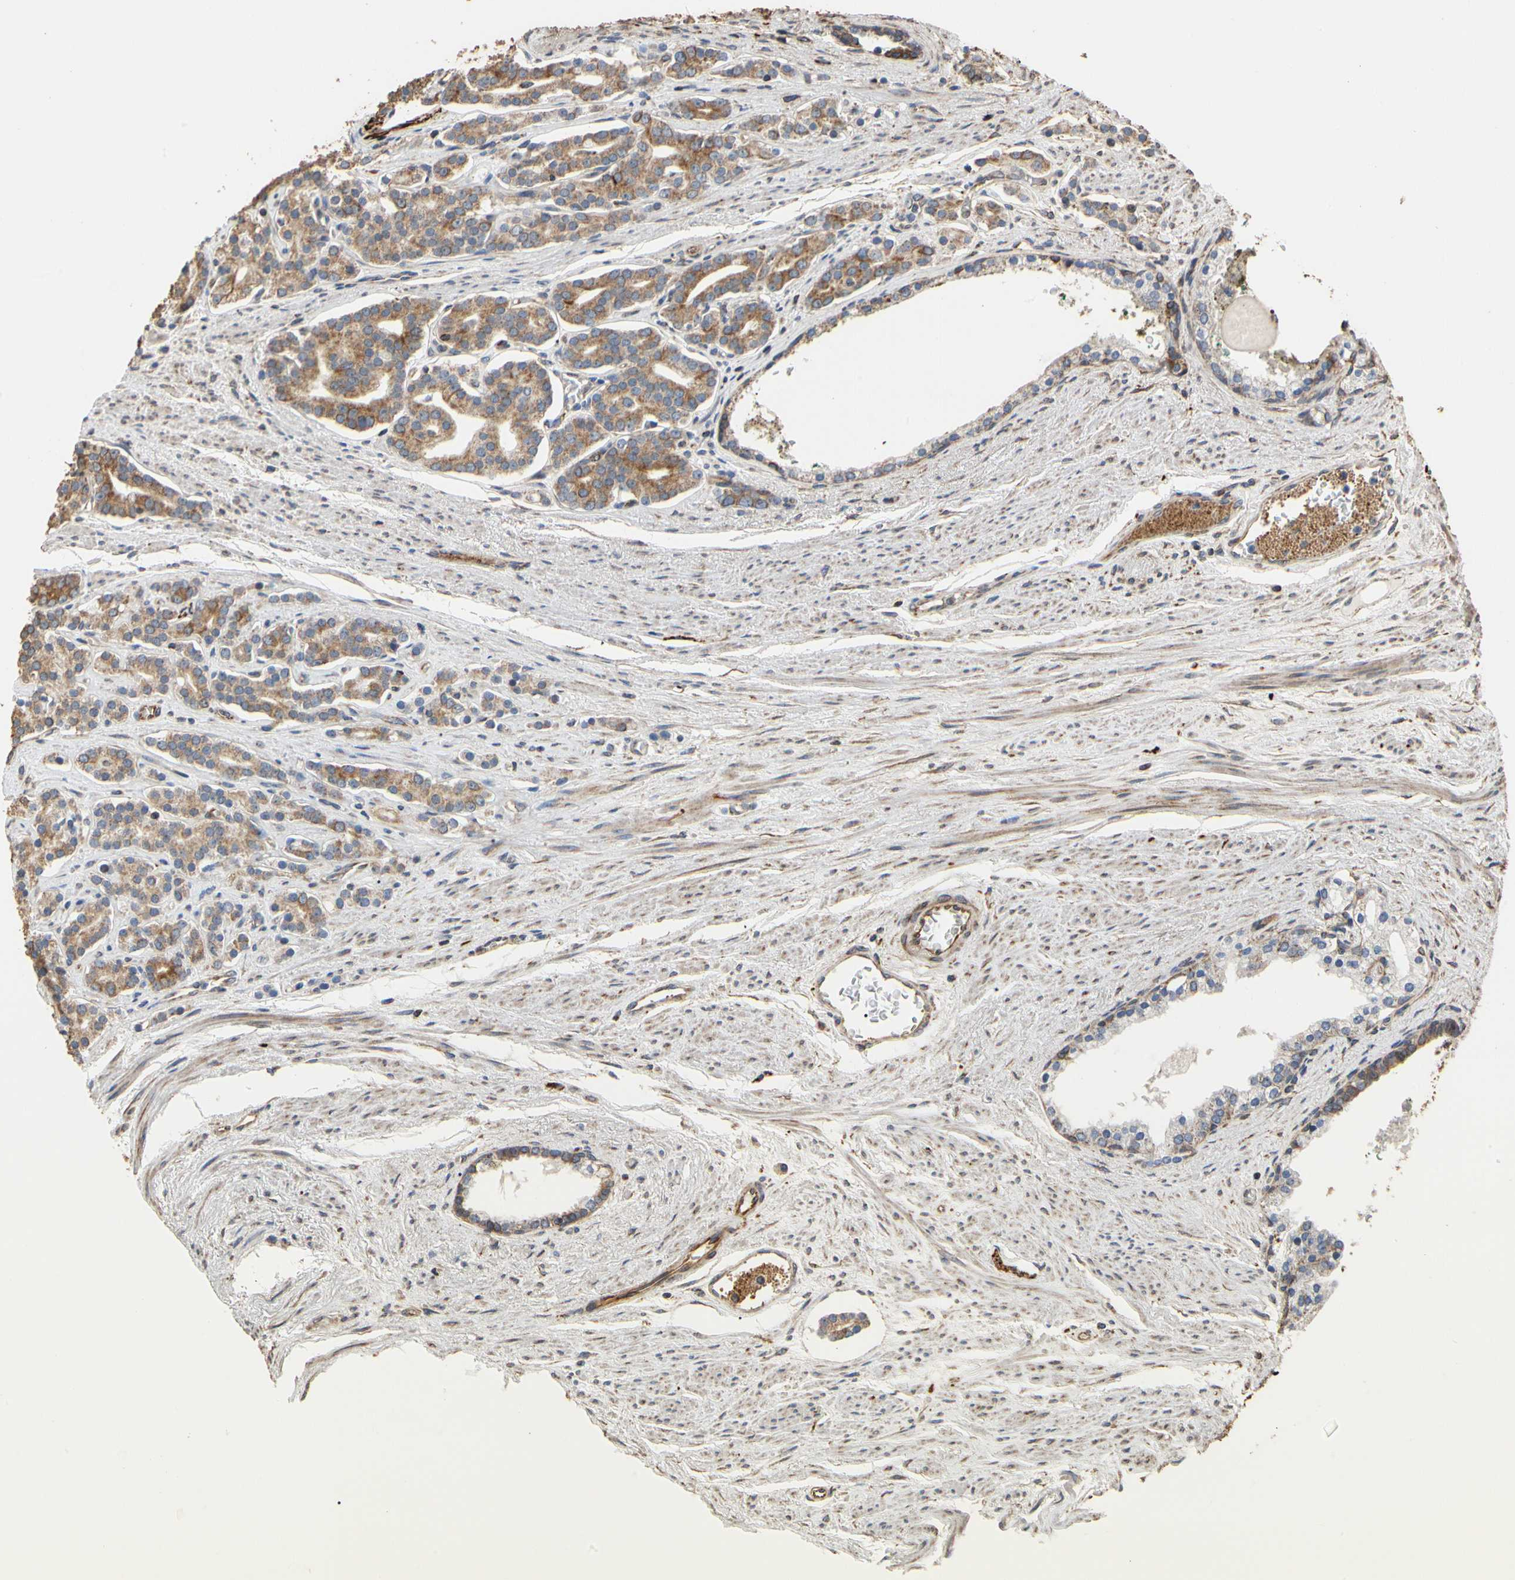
{"staining": {"intensity": "moderate", "quantity": ">75%", "location": "cytoplasmic/membranous"}, "tissue": "prostate cancer", "cell_type": "Tumor cells", "image_type": "cancer", "snomed": [{"axis": "morphology", "description": "Adenocarcinoma, Low grade"}, {"axis": "topography", "description": "Prostate"}], "caption": "Human adenocarcinoma (low-grade) (prostate) stained for a protein (brown) shows moderate cytoplasmic/membranous positive expression in about >75% of tumor cells.", "gene": "TUBA1A", "patient": {"sex": "male", "age": 63}}